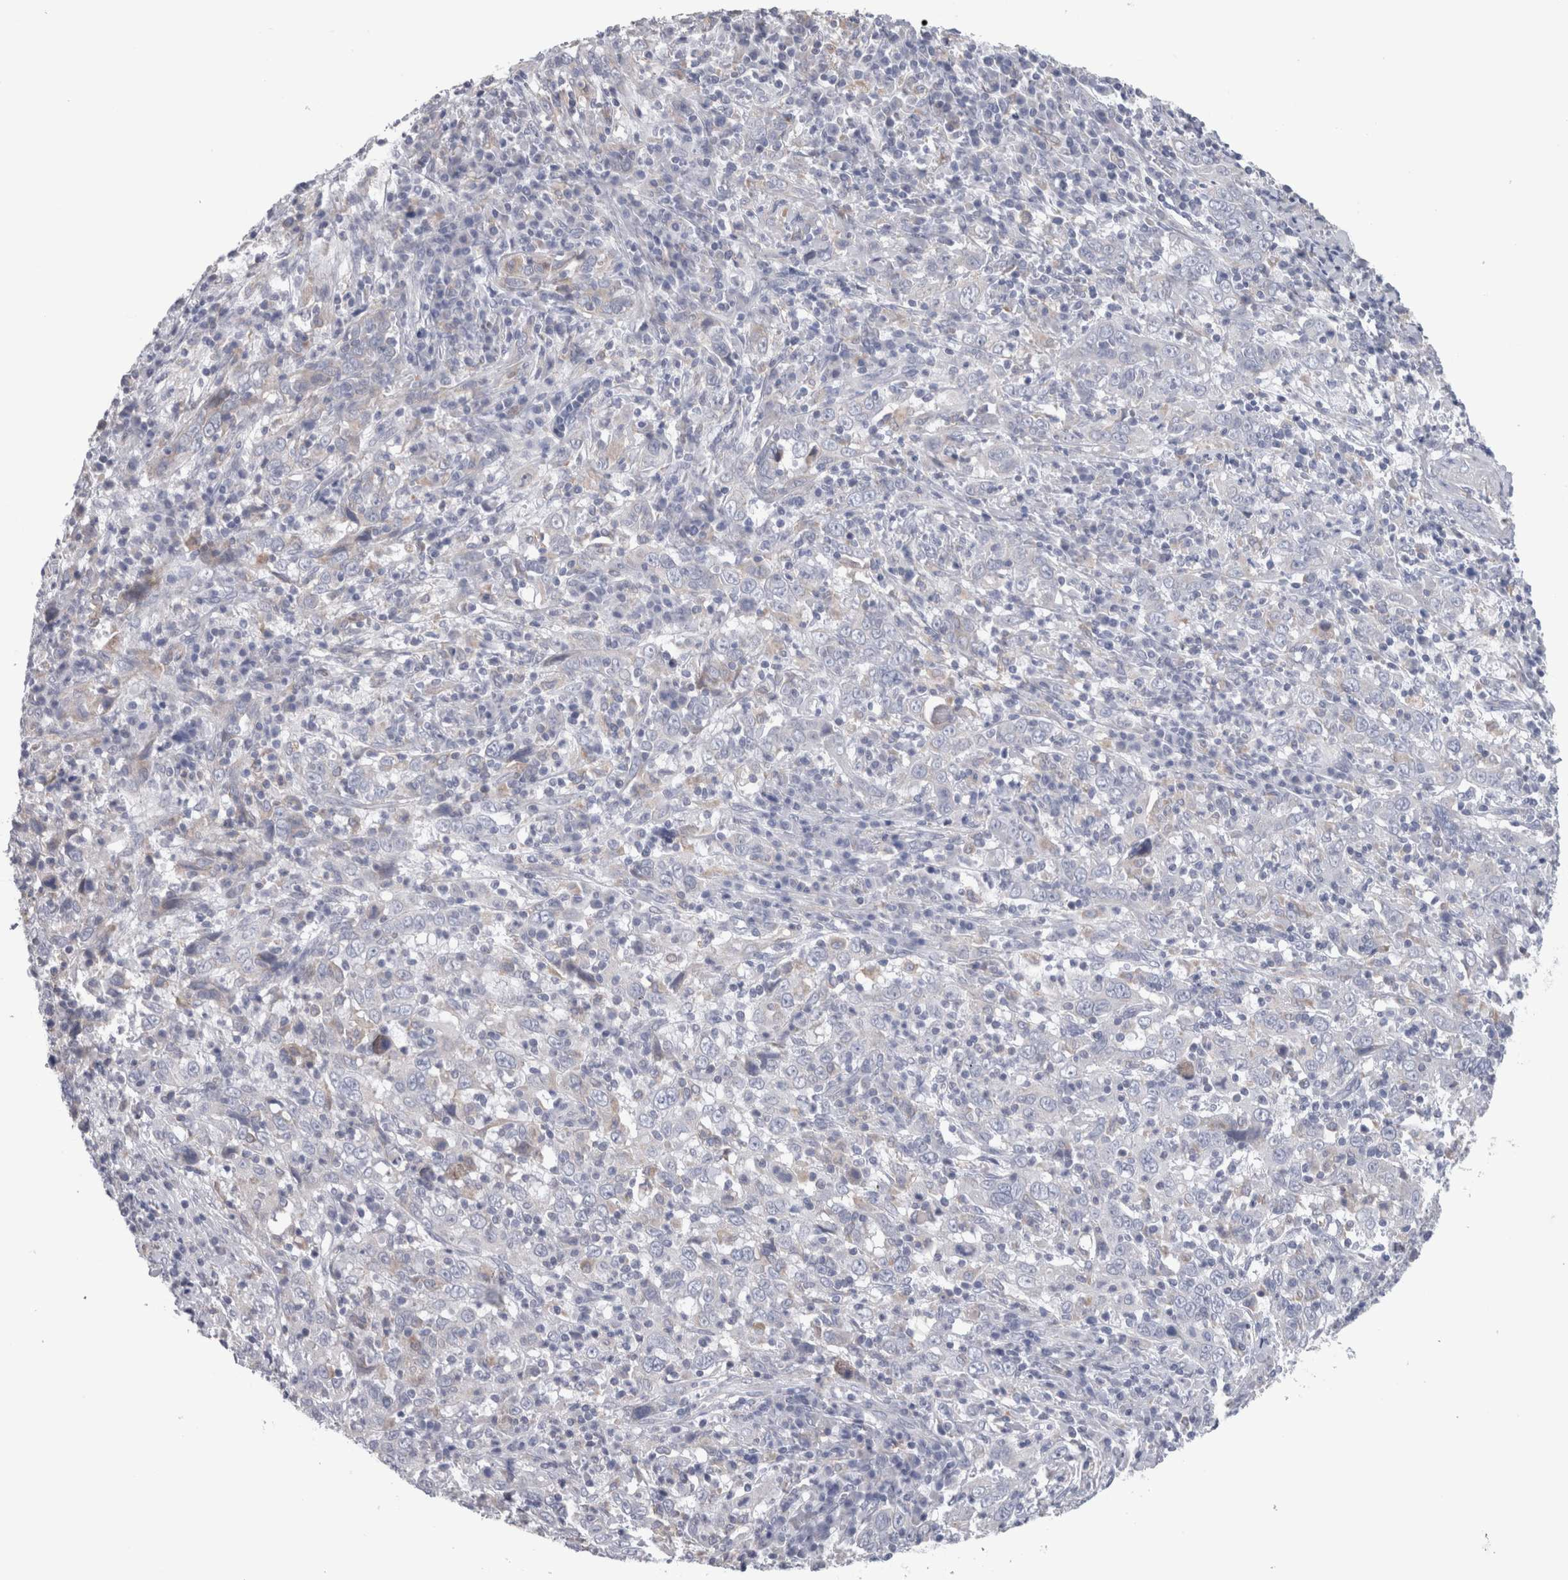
{"staining": {"intensity": "negative", "quantity": "none", "location": "none"}, "tissue": "cervical cancer", "cell_type": "Tumor cells", "image_type": "cancer", "snomed": [{"axis": "morphology", "description": "Squamous cell carcinoma, NOS"}, {"axis": "topography", "description": "Cervix"}], "caption": "This is a image of immunohistochemistry staining of squamous cell carcinoma (cervical), which shows no positivity in tumor cells.", "gene": "GDAP1", "patient": {"sex": "female", "age": 46}}